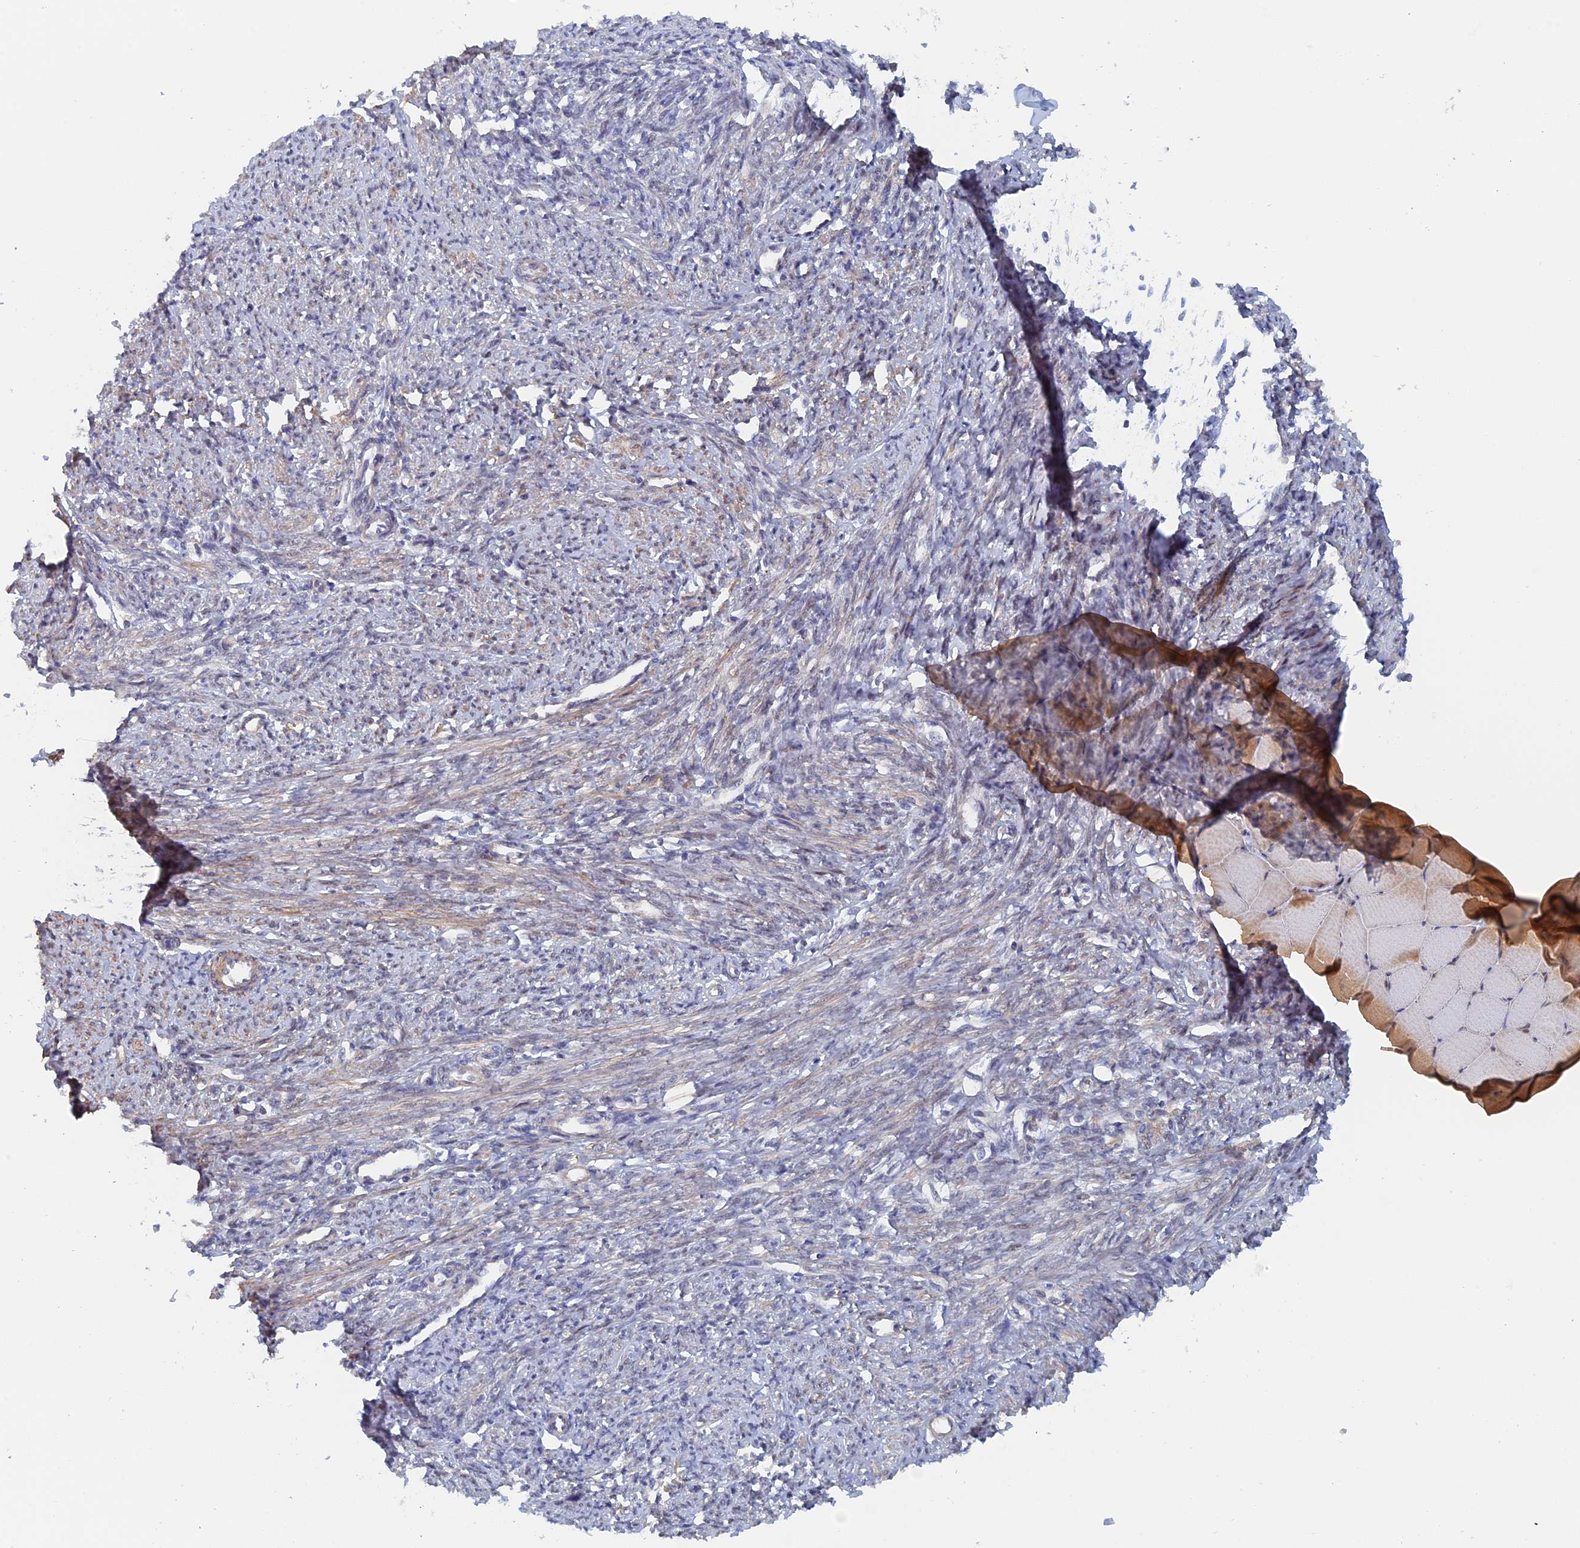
{"staining": {"intensity": "moderate", "quantity": "25%-75%", "location": "cytoplasmic/membranous,nuclear"}, "tissue": "smooth muscle", "cell_type": "Smooth muscle cells", "image_type": "normal", "snomed": [{"axis": "morphology", "description": "Normal tissue, NOS"}, {"axis": "topography", "description": "Smooth muscle"}, {"axis": "topography", "description": "Uterus"}], "caption": "This is an image of immunohistochemistry staining of unremarkable smooth muscle, which shows moderate expression in the cytoplasmic/membranous,nuclear of smooth muscle cells.", "gene": "ELOVL6", "patient": {"sex": "female", "age": 59}}